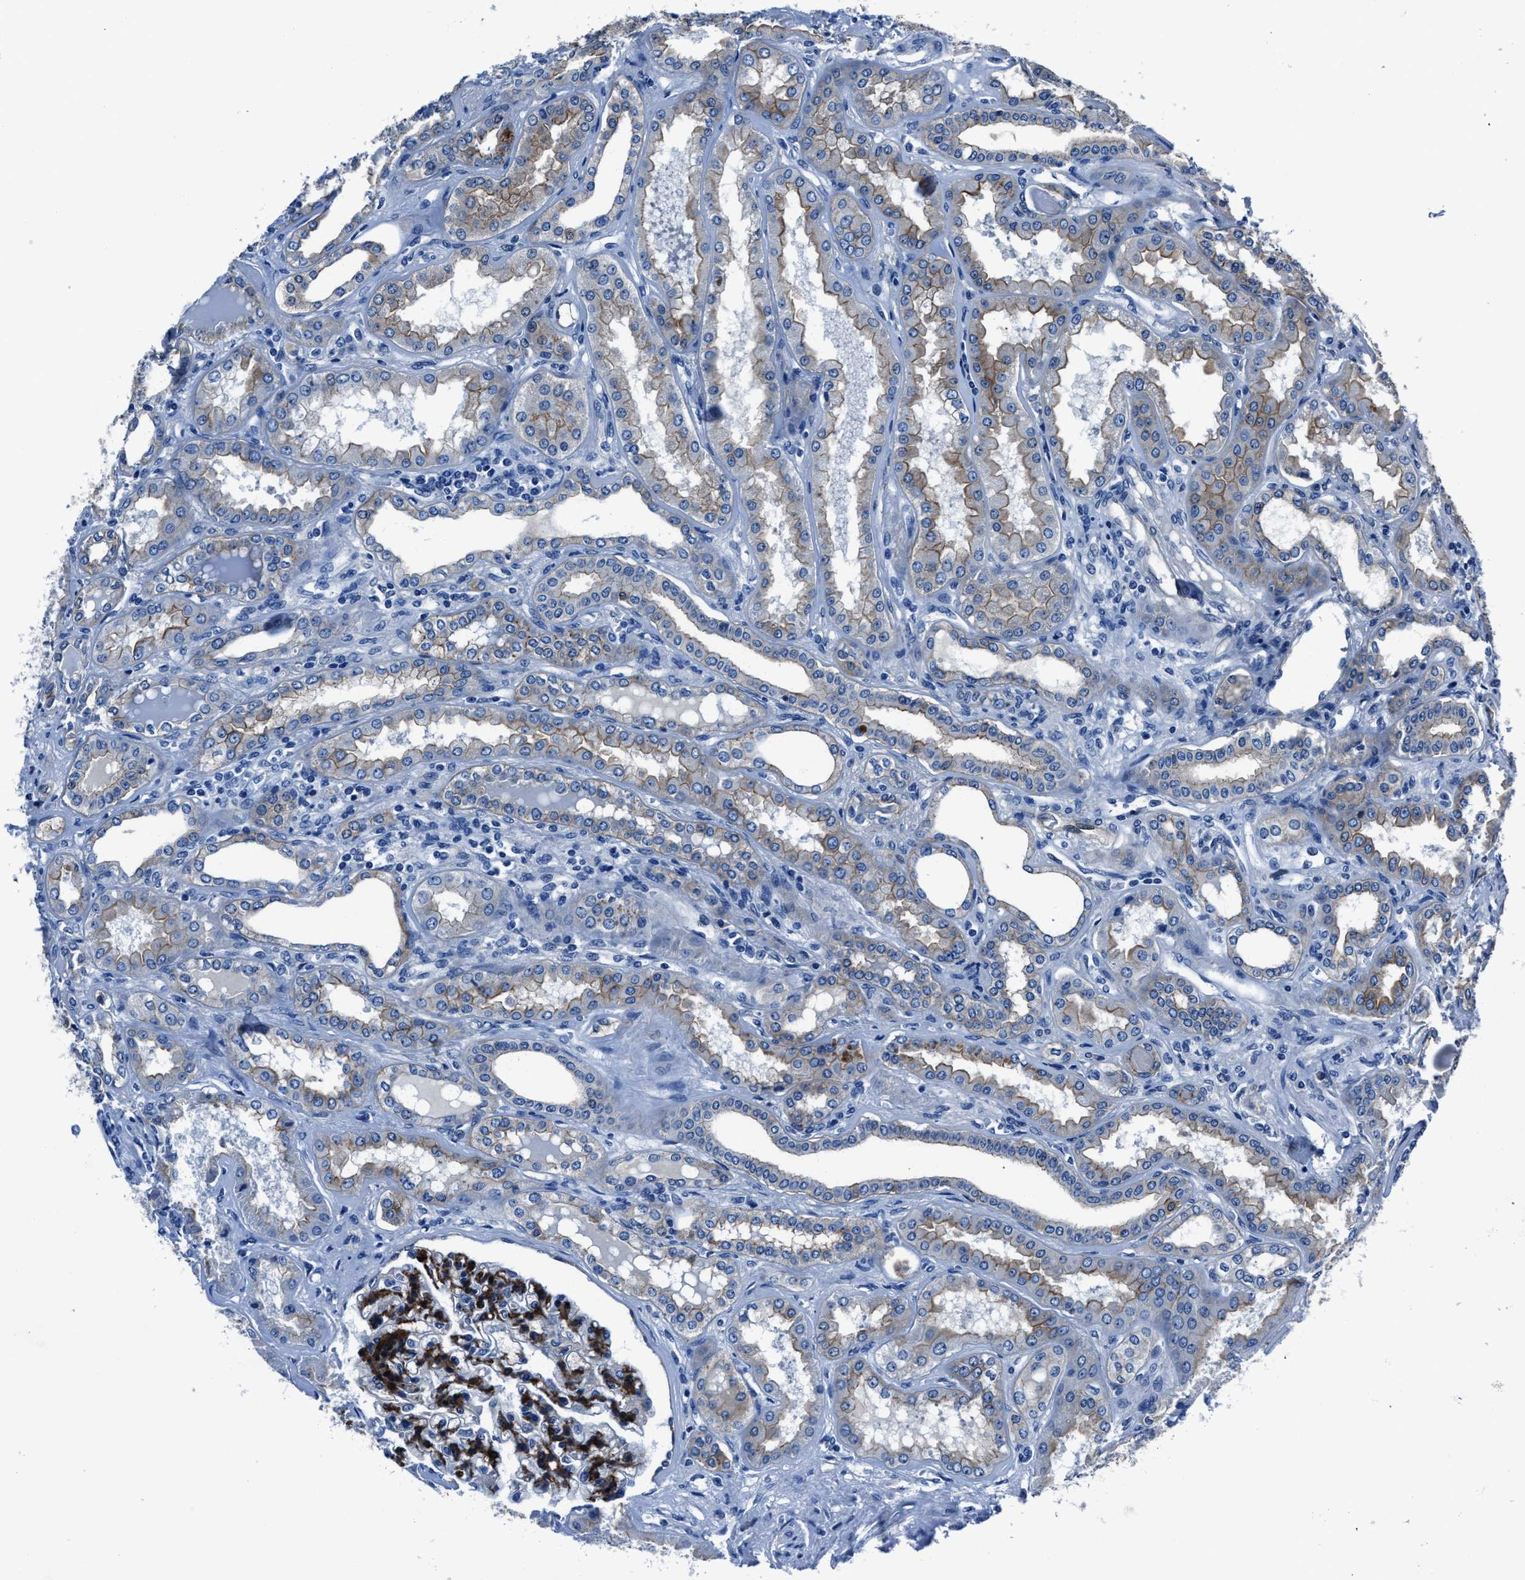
{"staining": {"intensity": "moderate", "quantity": ">75%", "location": "cytoplasmic/membranous"}, "tissue": "kidney", "cell_type": "Cells in glomeruli", "image_type": "normal", "snomed": [{"axis": "morphology", "description": "Normal tissue, NOS"}, {"axis": "topography", "description": "Kidney"}], "caption": "High-power microscopy captured an IHC micrograph of benign kidney, revealing moderate cytoplasmic/membranous staining in about >75% of cells in glomeruli.", "gene": "LMO7", "patient": {"sex": "female", "age": 56}}